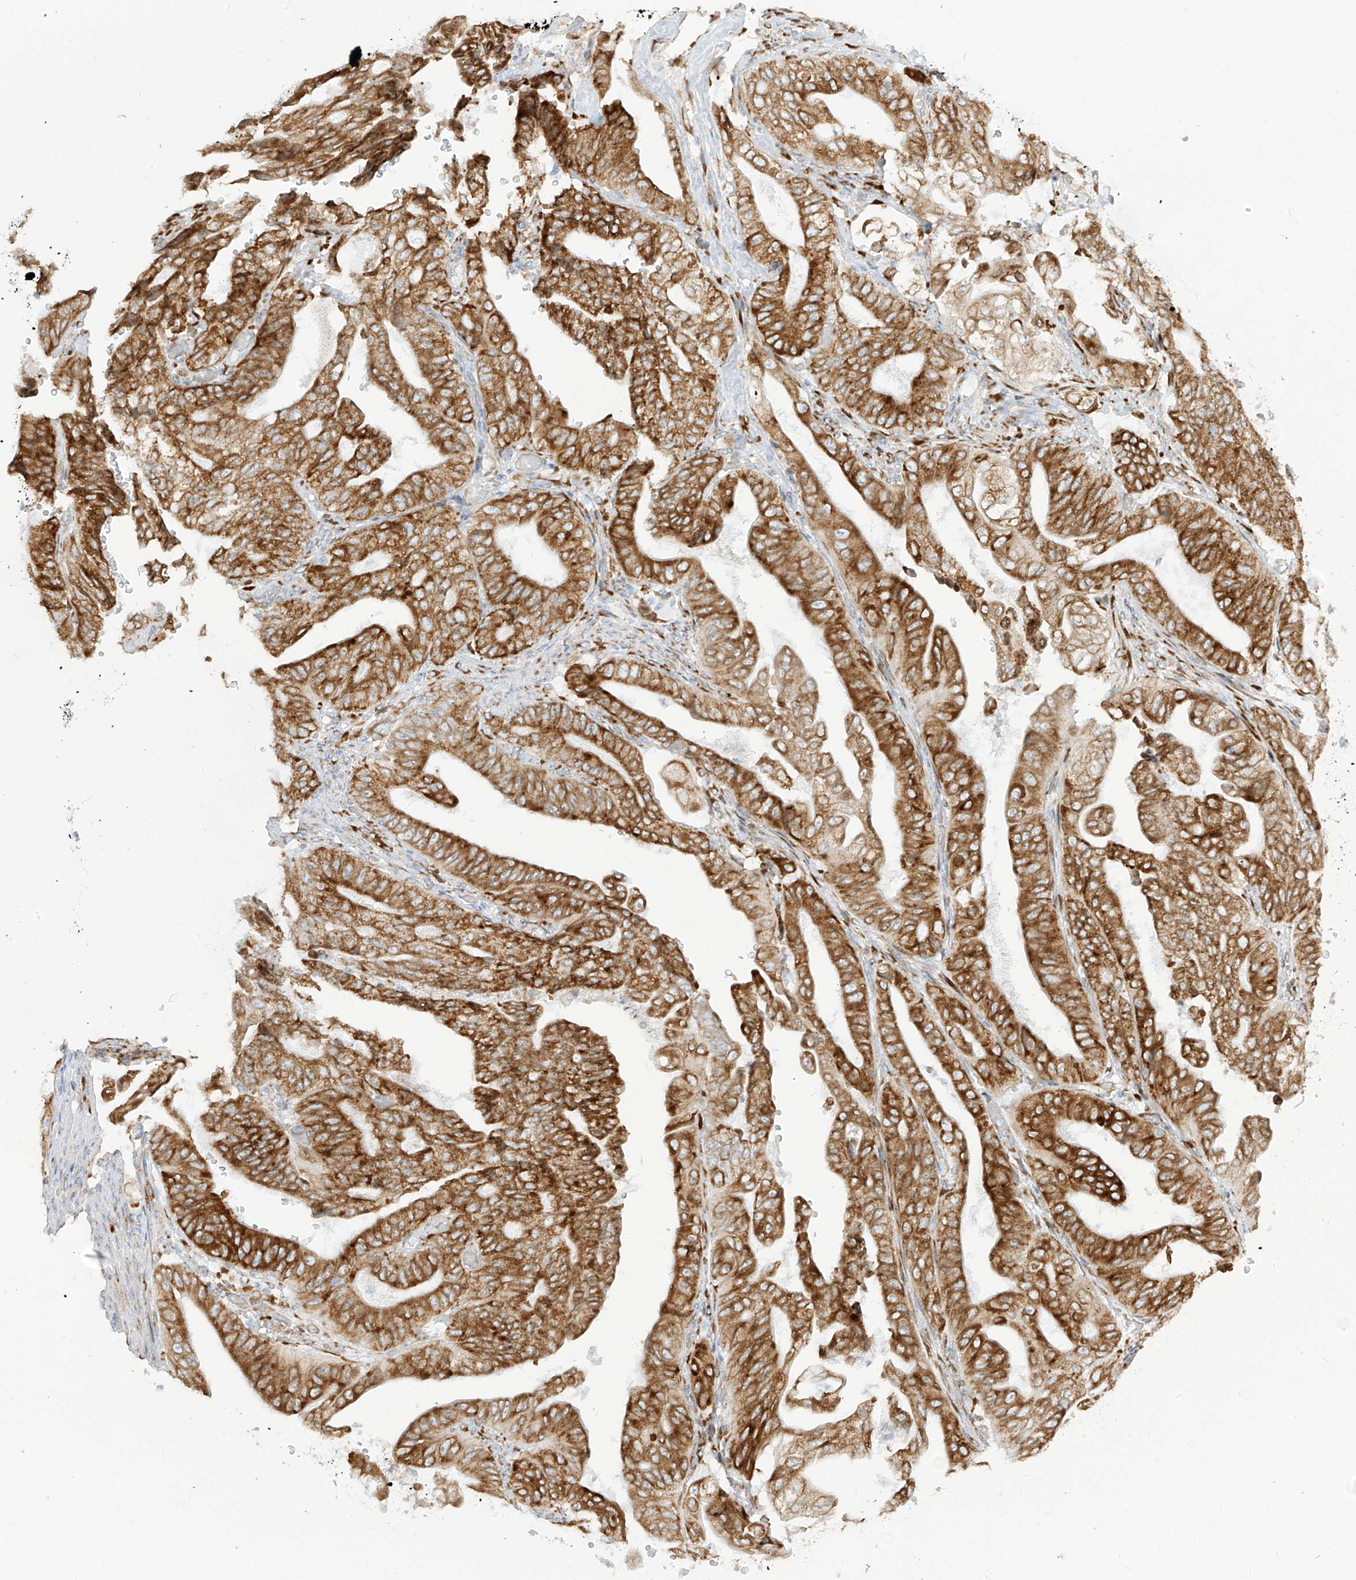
{"staining": {"intensity": "moderate", "quantity": ">75%", "location": "cytoplasmic/membranous"}, "tissue": "stomach cancer", "cell_type": "Tumor cells", "image_type": "cancer", "snomed": [{"axis": "morphology", "description": "Adenocarcinoma, NOS"}, {"axis": "topography", "description": "Stomach"}], "caption": "Protein expression analysis of stomach cancer shows moderate cytoplasmic/membranous positivity in approximately >75% of tumor cells. The staining was performed using DAB to visualize the protein expression in brown, while the nuclei were stained in blue with hematoxylin (Magnification: 20x).", "gene": "LRRC59", "patient": {"sex": "female", "age": 73}}